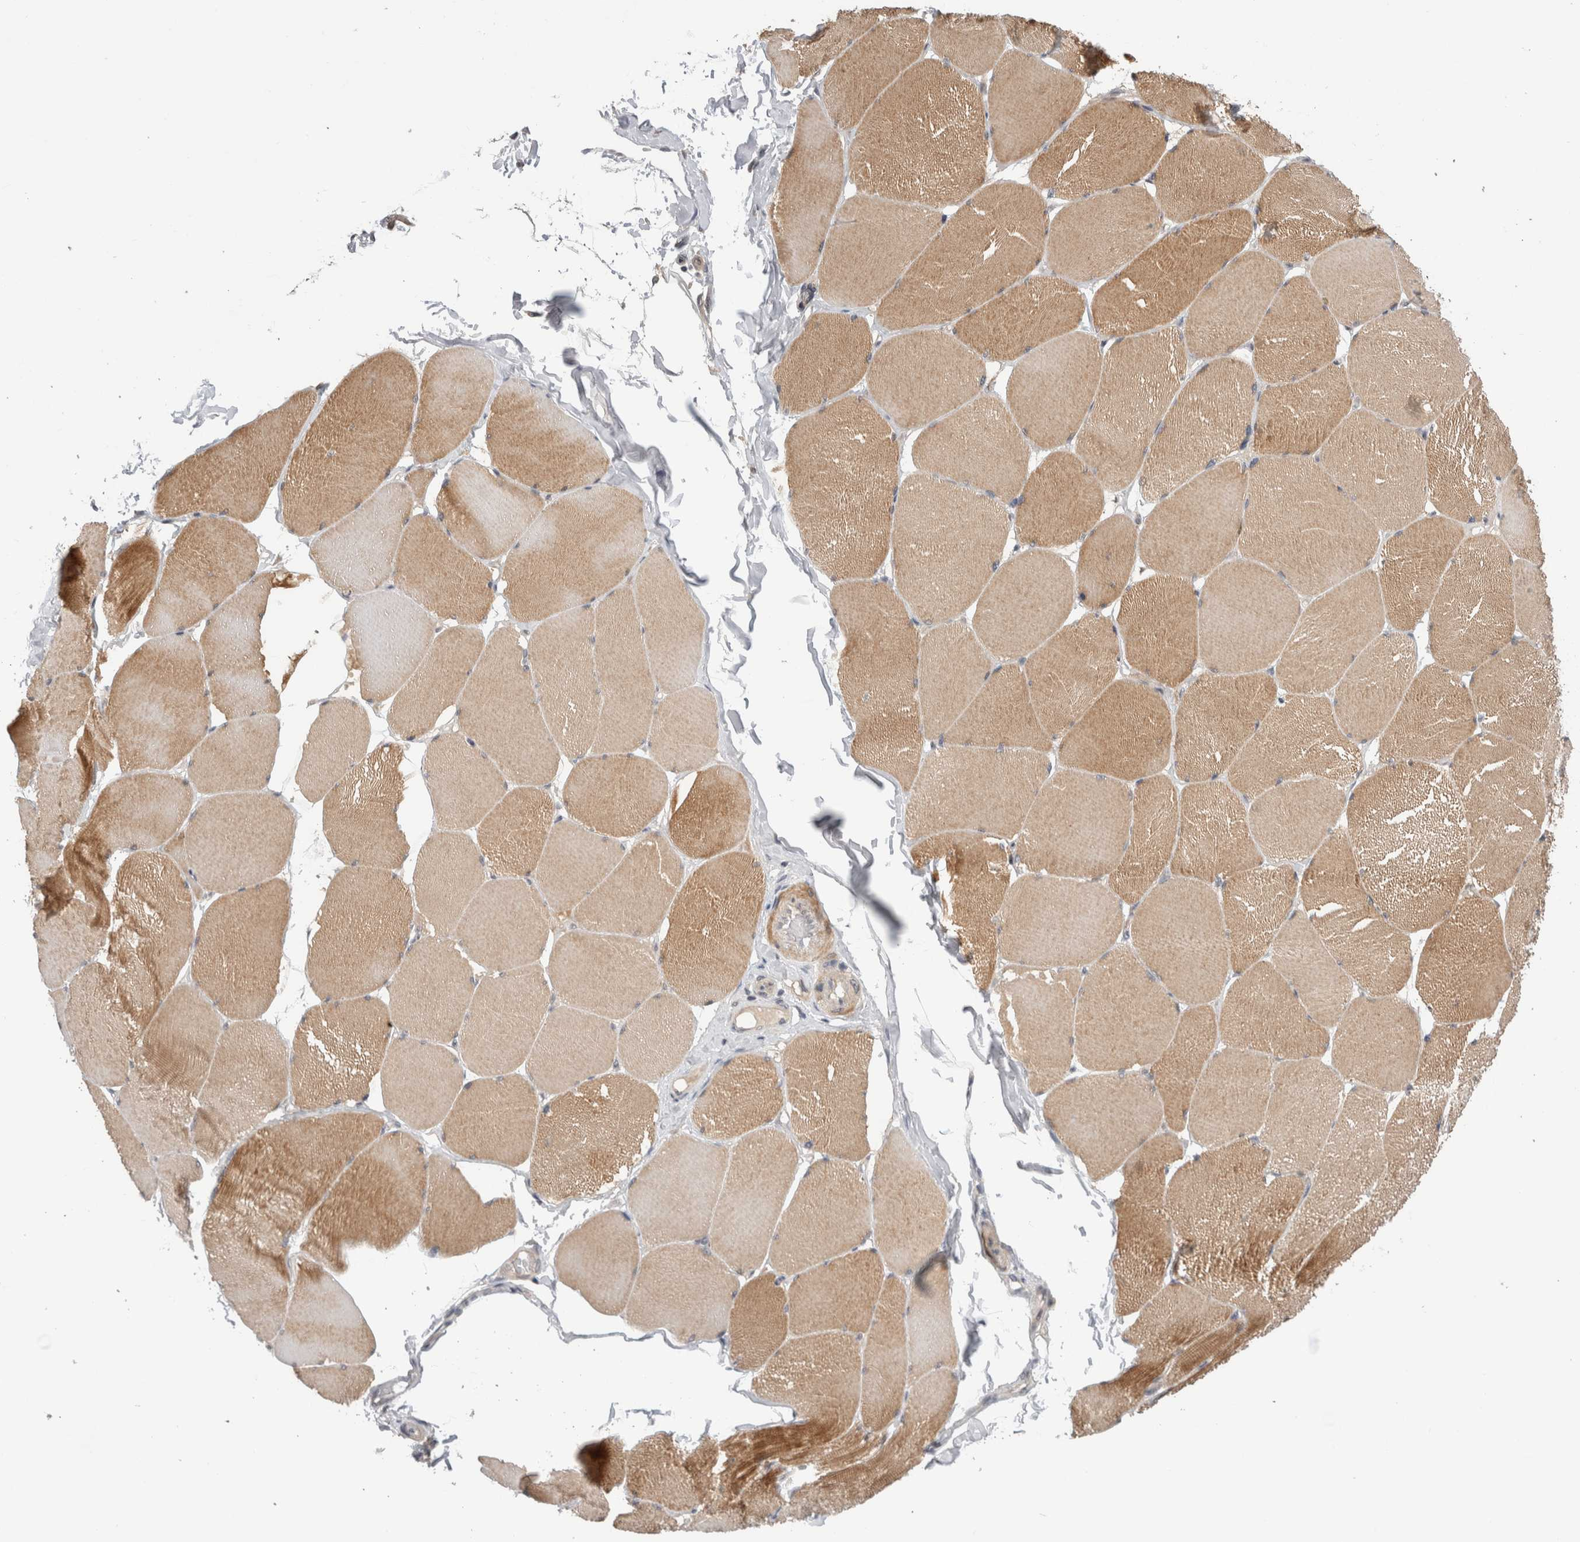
{"staining": {"intensity": "moderate", "quantity": "25%-75%", "location": "cytoplasmic/membranous"}, "tissue": "skeletal muscle", "cell_type": "Myocytes", "image_type": "normal", "snomed": [{"axis": "morphology", "description": "Normal tissue, NOS"}, {"axis": "topography", "description": "Skin"}, {"axis": "topography", "description": "Skeletal muscle"}], "caption": "High-magnification brightfield microscopy of unremarkable skeletal muscle stained with DAB (3,3'-diaminobenzidine) (brown) and counterstained with hematoxylin (blue). myocytes exhibit moderate cytoplasmic/membranous positivity is seen in about25%-75% of cells. (Stains: DAB in brown, nuclei in blue, Microscopy: brightfield microscopy at high magnification).", "gene": "CRYBG1", "patient": {"sex": "male", "age": 83}}